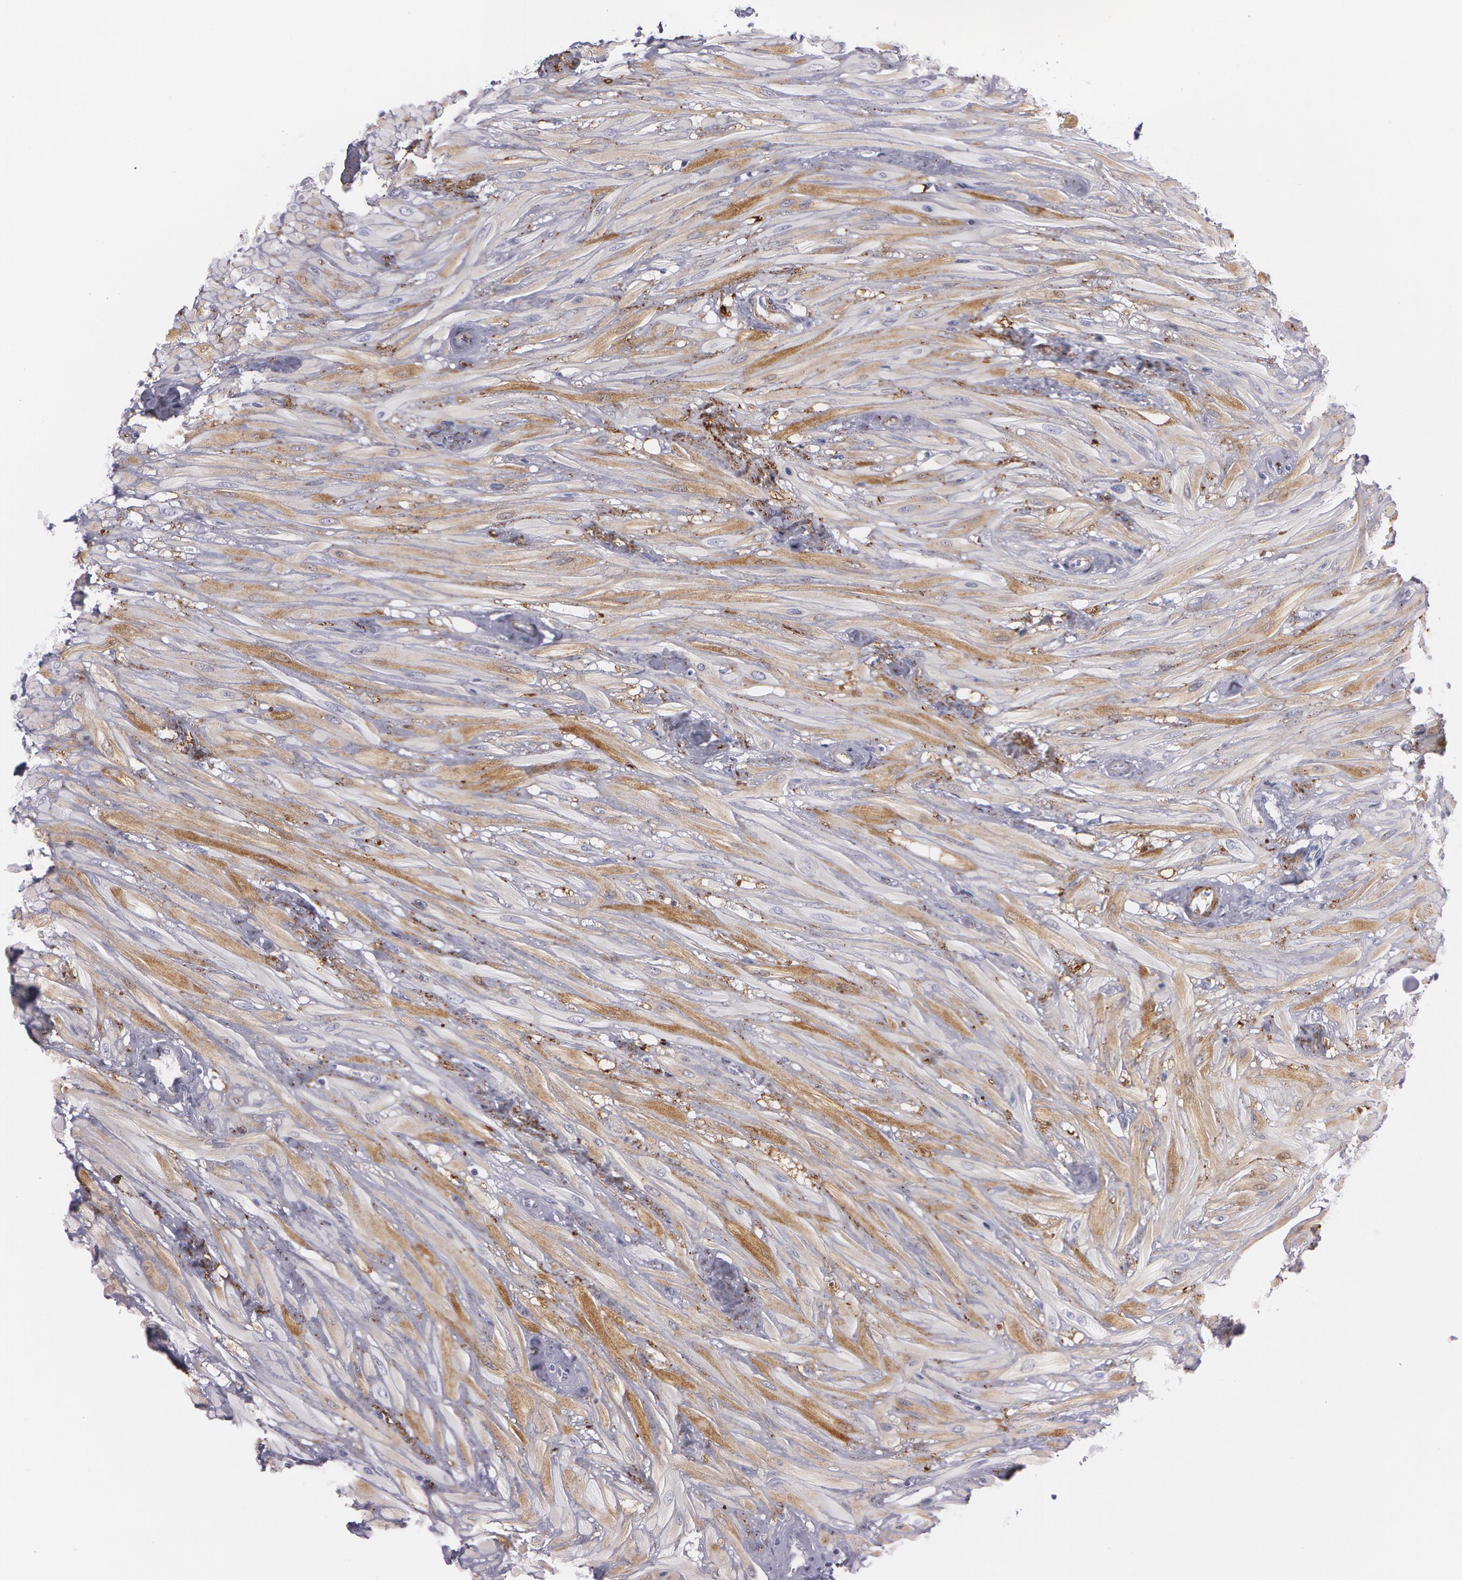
{"staining": {"intensity": "negative", "quantity": "none", "location": "none"}, "tissue": "seminal vesicle", "cell_type": "Glandular cells", "image_type": "normal", "snomed": [{"axis": "morphology", "description": "Normal tissue, NOS"}, {"axis": "morphology", "description": "Inflammation, NOS"}, {"axis": "topography", "description": "Urinary bladder"}, {"axis": "topography", "description": "Prostate"}, {"axis": "topography", "description": "Seminal veicle"}], "caption": "Immunohistochemistry (IHC) histopathology image of normal seminal vesicle: seminal vesicle stained with DAB (3,3'-diaminobenzidine) shows no significant protein expression in glandular cells.", "gene": "SNCG", "patient": {"sex": "male", "age": 82}}